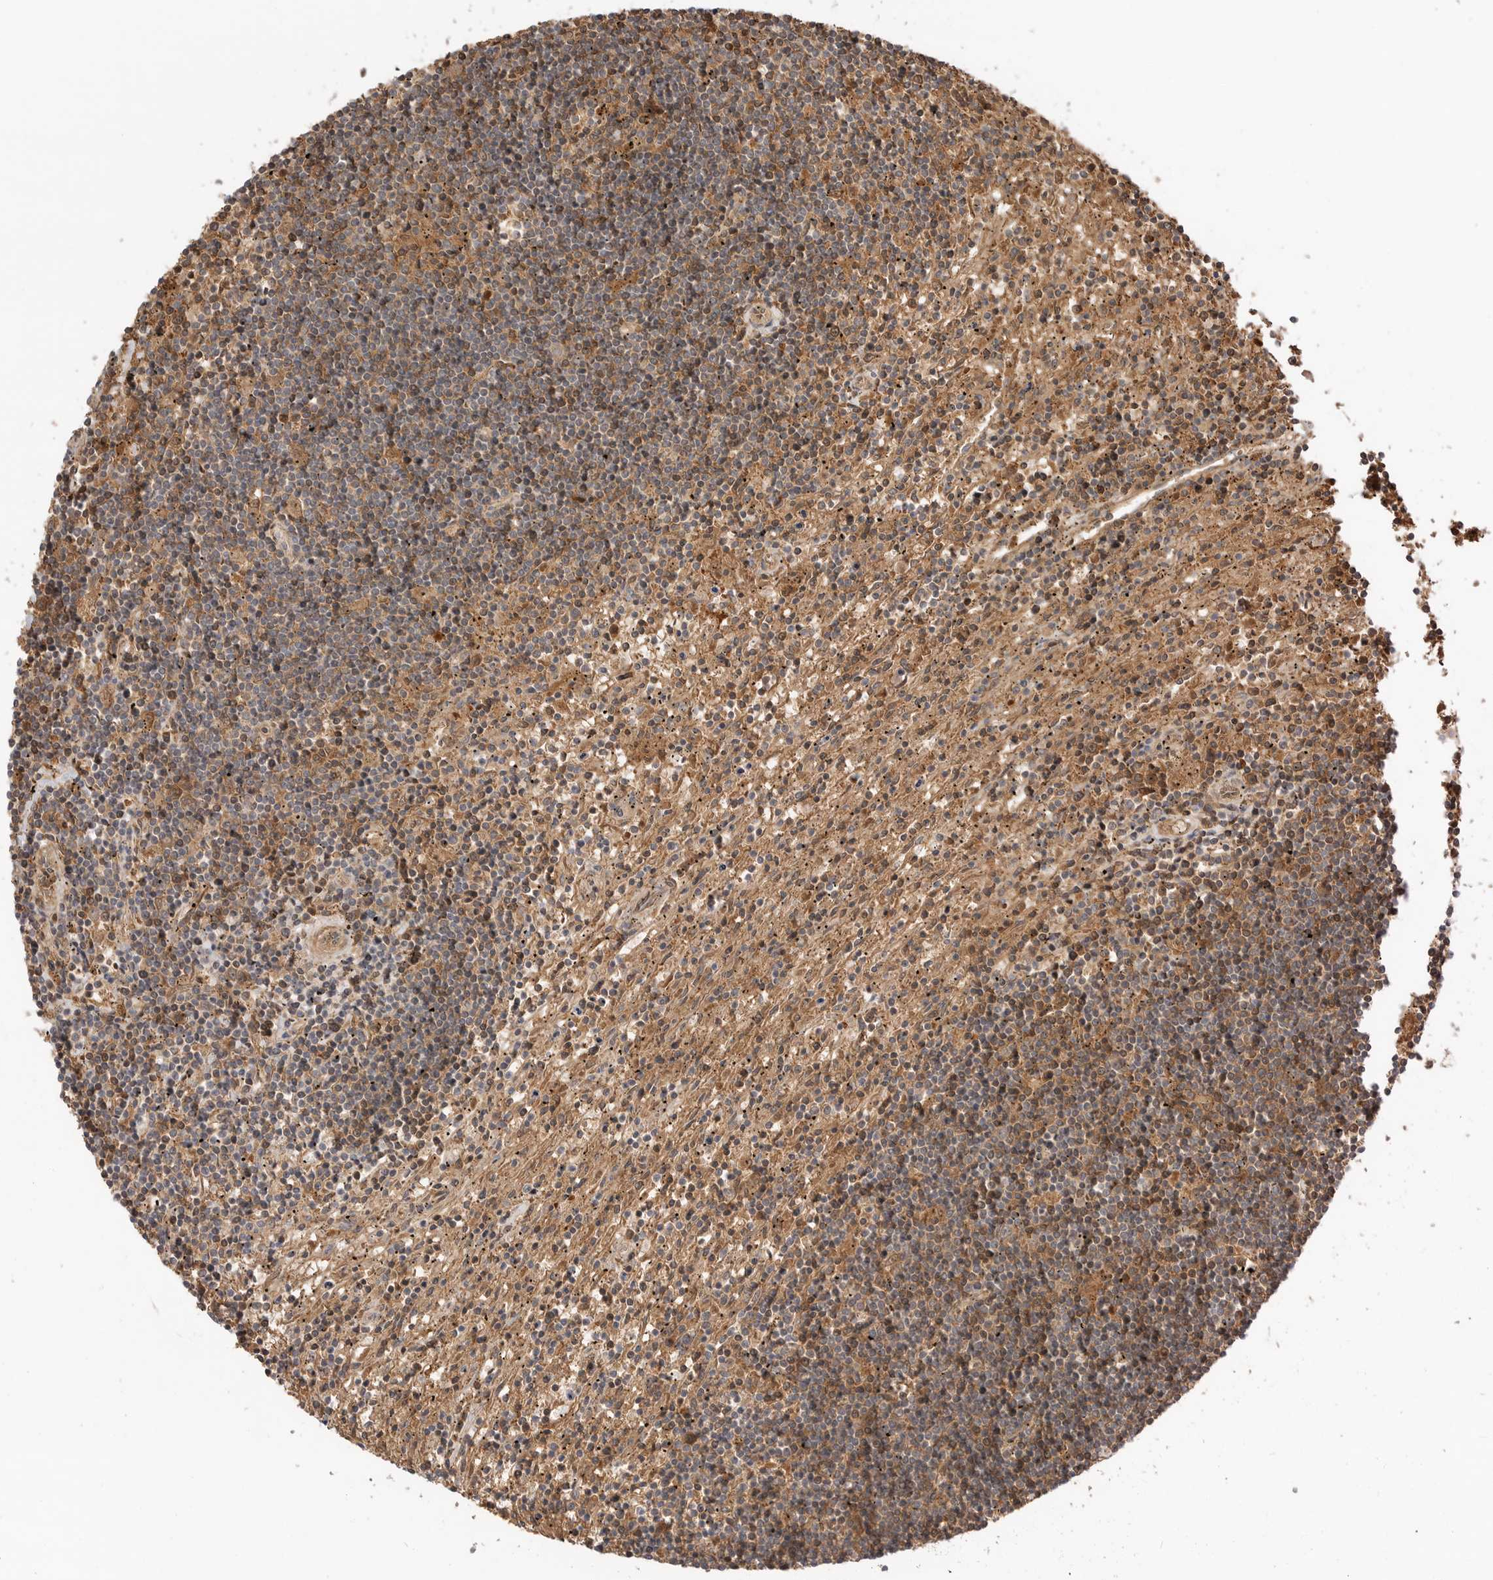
{"staining": {"intensity": "moderate", "quantity": "<25%", "location": "cytoplasmic/membranous"}, "tissue": "lymphoma", "cell_type": "Tumor cells", "image_type": "cancer", "snomed": [{"axis": "morphology", "description": "Malignant lymphoma, non-Hodgkin's type, Low grade"}, {"axis": "topography", "description": "Spleen"}], "caption": "High-power microscopy captured an IHC micrograph of low-grade malignant lymphoma, non-Hodgkin's type, revealing moderate cytoplasmic/membranous staining in about <25% of tumor cells. The protein is stained brown, and the nuclei are stained in blue (DAB (3,3'-diaminobenzidine) IHC with brightfield microscopy, high magnification).", "gene": "CLDN12", "patient": {"sex": "male", "age": 76}}